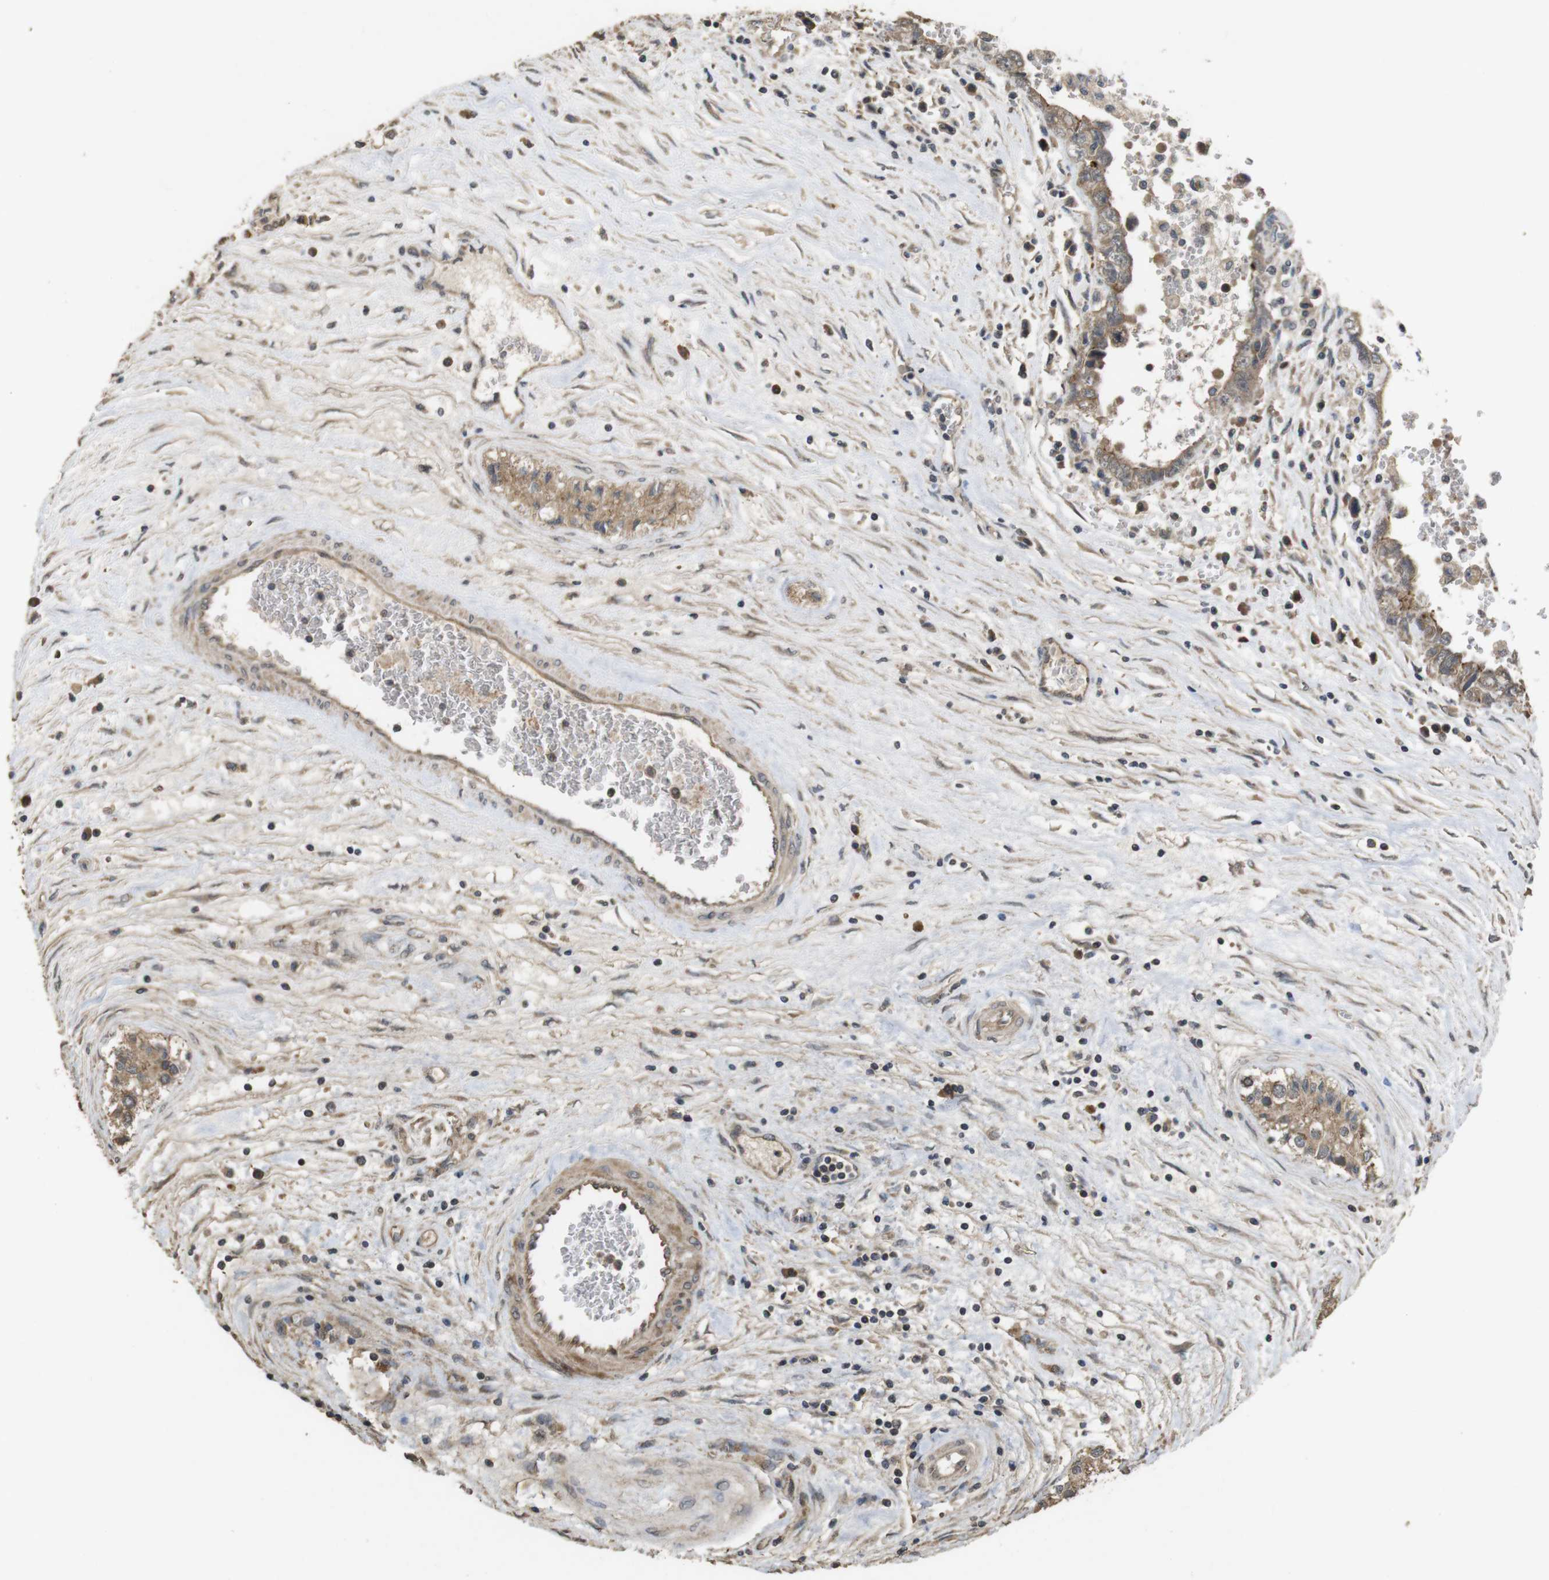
{"staining": {"intensity": "weak", "quantity": ">75%", "location": "cytoplasmic/membranous"}, "tissue": "testis cancer", "cell_type": "Tumor cells", "image_type": "cancer", "snomed": [{"axis": "morphology", "description": "Carcinoma, Embryonal, NOS"}, {"axis": "topography", "description": "Testis"}], "caption": "Testis embryonal carcinoma stained with a brown dye demonstrates weak cytoplasmic/membranous positive positivity in about >75% of tumor cells.", "gene": "PCDHB10", "patient": {"sex": "male", "age": 28}}